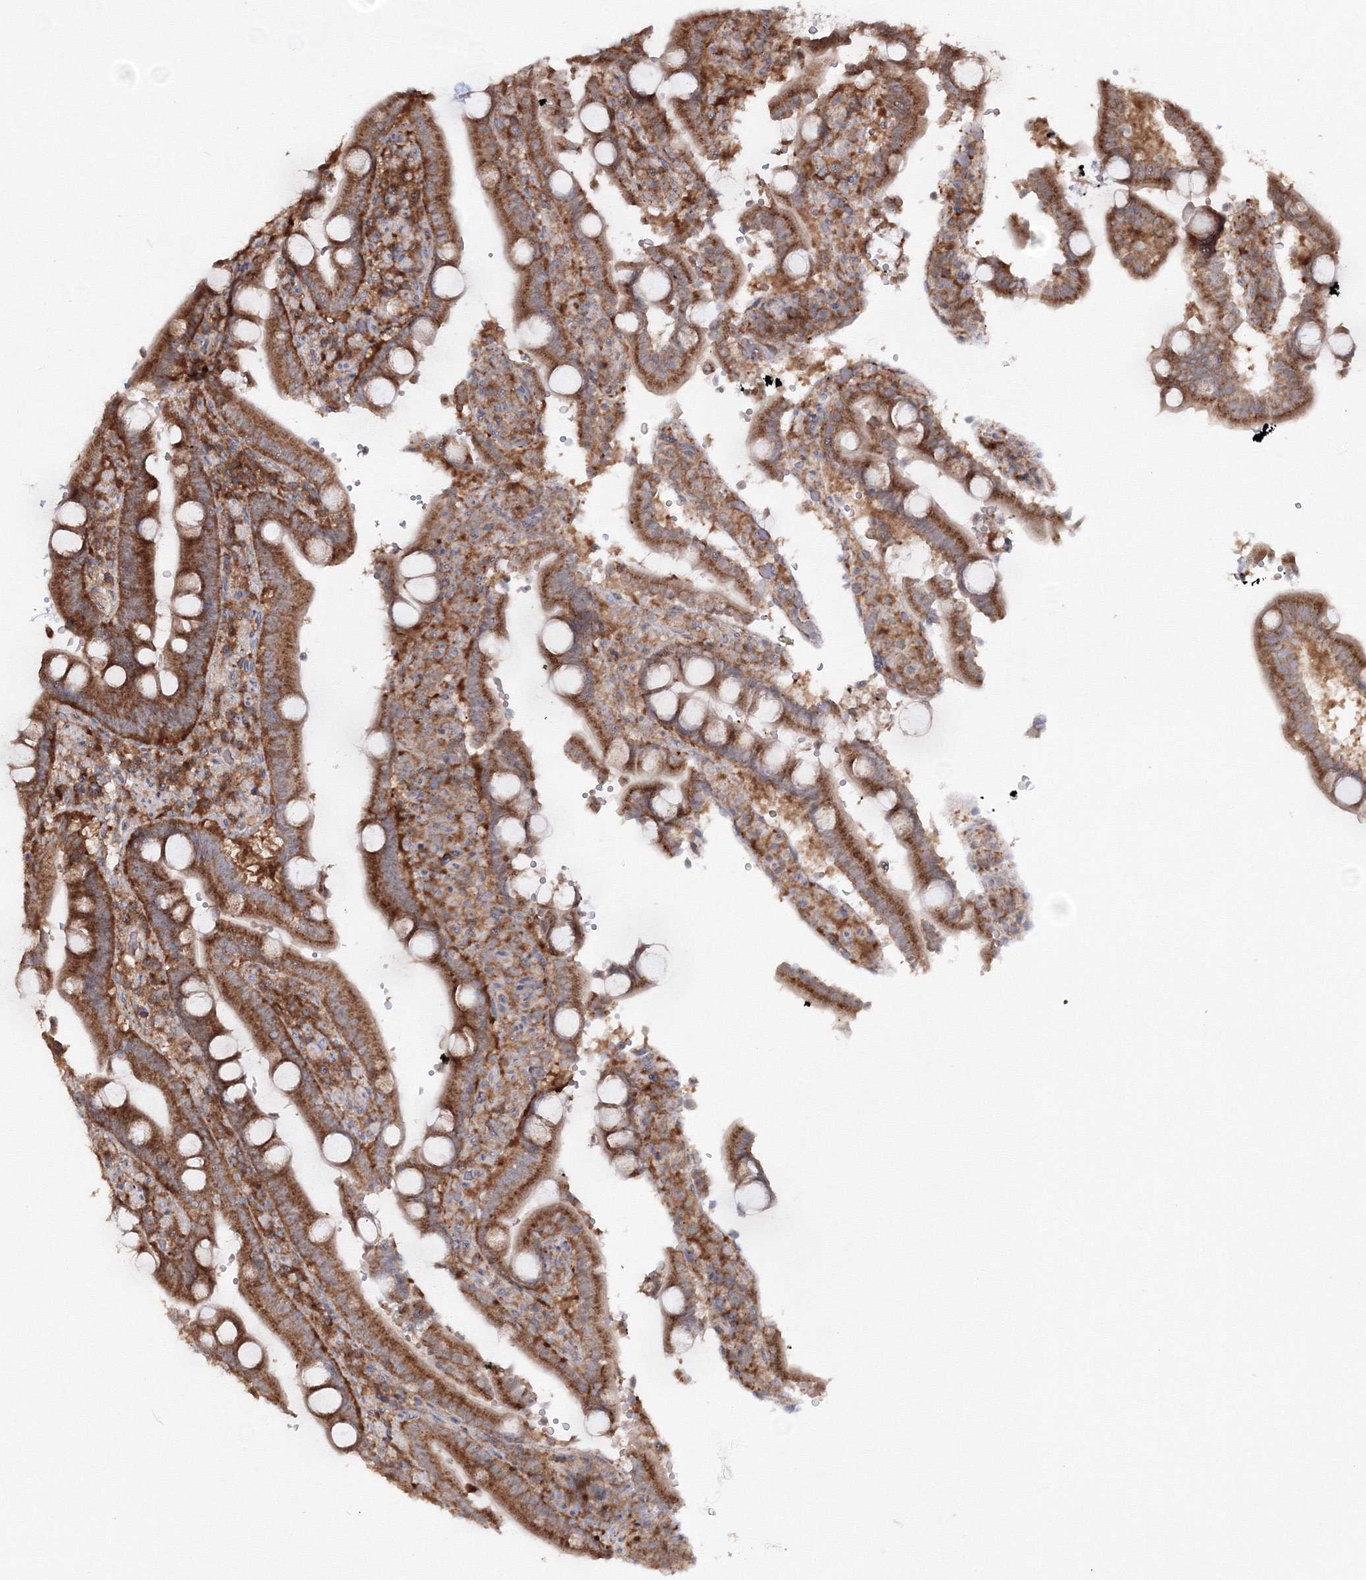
{"staining": {"intensity": "strong", "quantity": ">75%", "location": "cytoplasmic/membranous"}, "tissue": "duodenum", "cell_type": "Glandular cells", "image_type": "normal", "snomed": [{"axis": "morphology", "description": "Normal tissue, NOS"}, {"axis": "topography", "description": "Small intestine, NOS"}], "caption": "Immunohistochemistry (DAB) staining of normal duodenum shows strong cytoplasmic/membranous protein expression in about >75% of glandular cells.", "gene": "PEX13", "patient": {"sex": "female", "age": 71}}